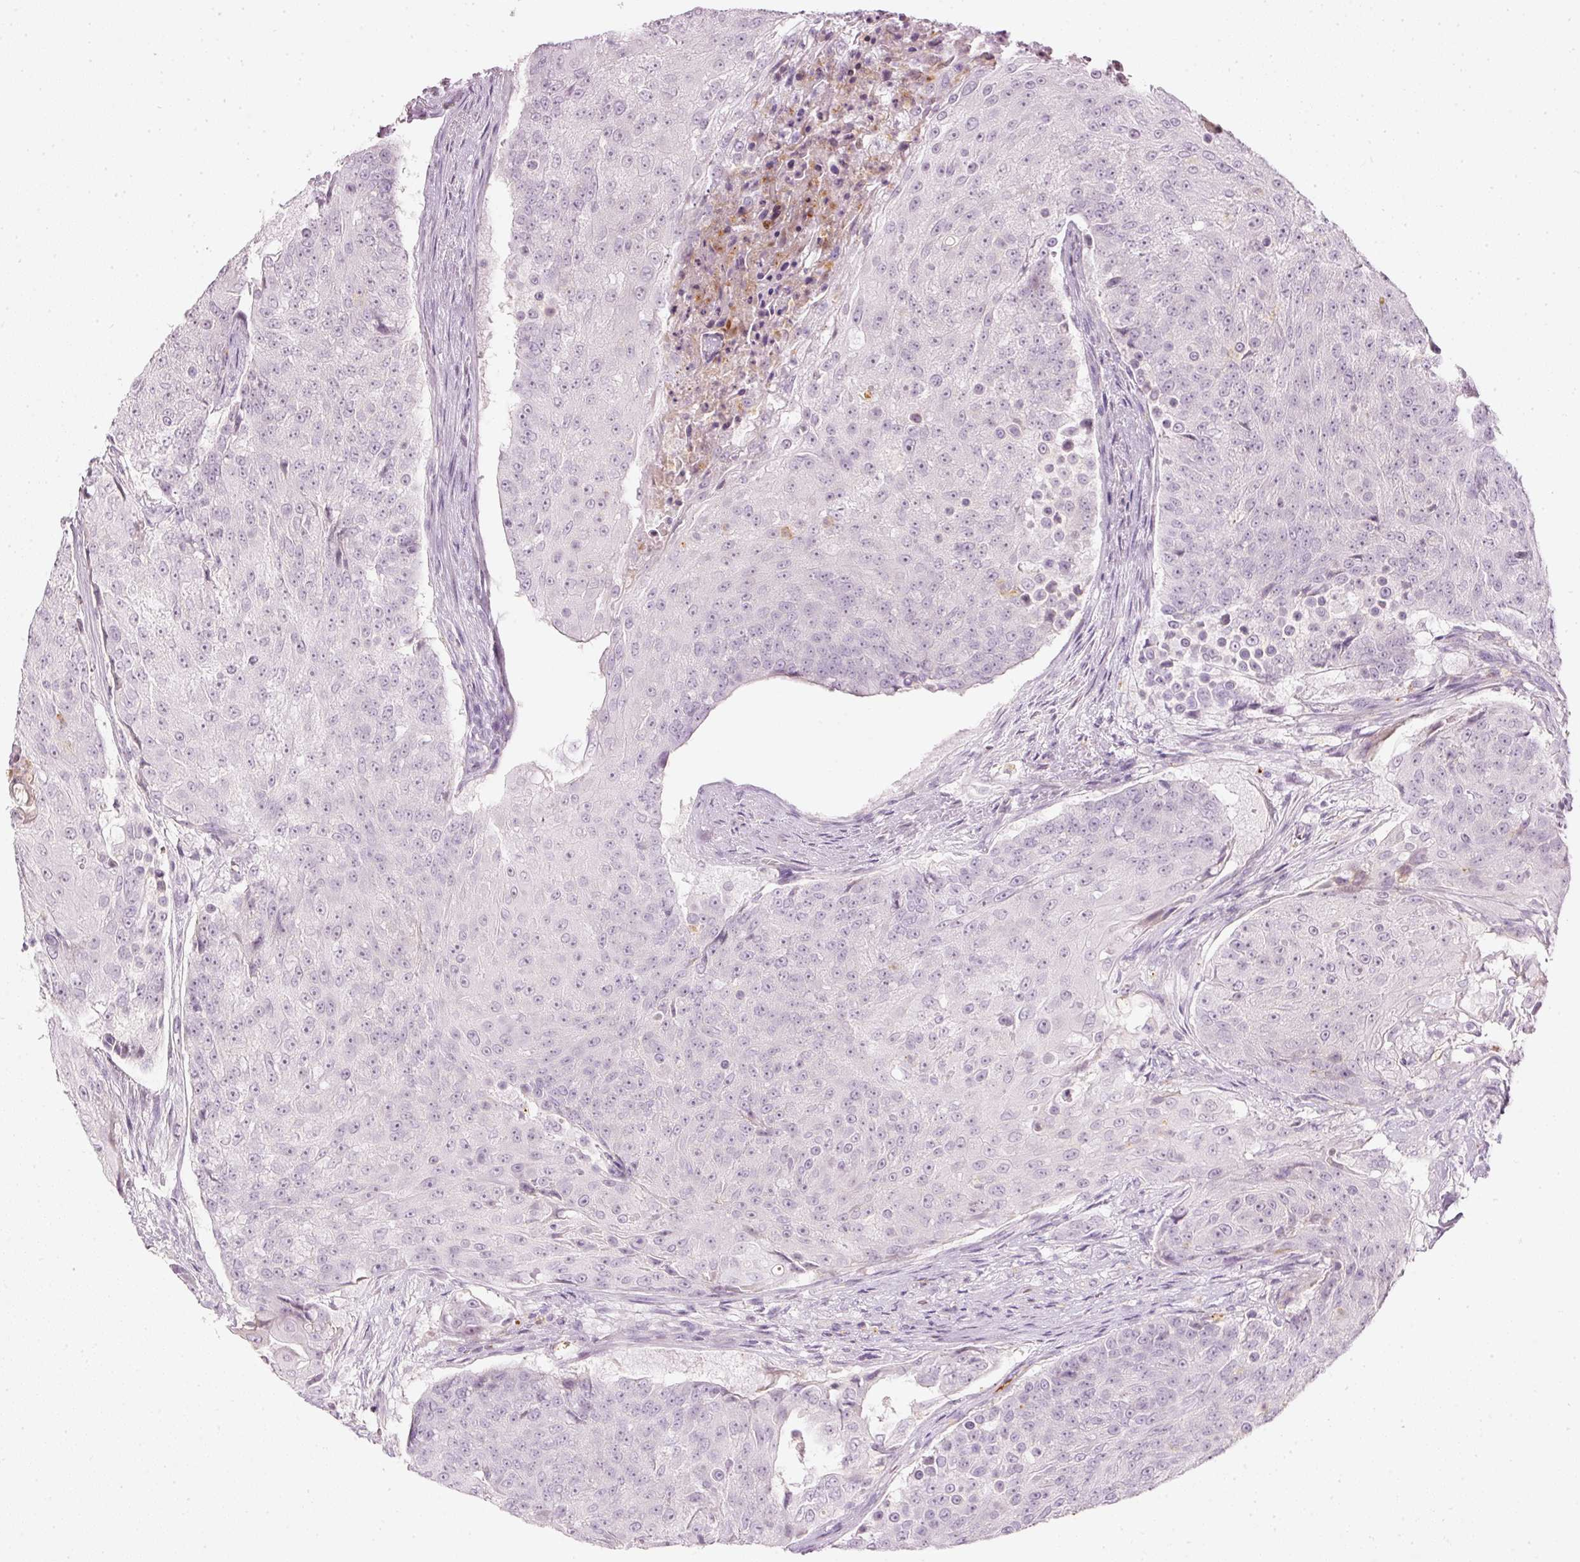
{"staining": {"intensity": "negative", "quantity": "none", "location": "none"}, "tissue": "urothelial cancer", "cell_type": "Tumor cells", "image_type": "cancer", "snomed": [{"axis": "morphology", "description": "Urothelial carcinoma, High grade"}, {"axis": "topography", "description": "Urinary bladder"}], "caption": "IHC histopathology image of human urothelial carcinoma (high-grade) stained for a protein (brown), which demonstrates no positivity in tumor cells.", "gene": "LECT2", "patient": {"sex": "female", "age": 63}}